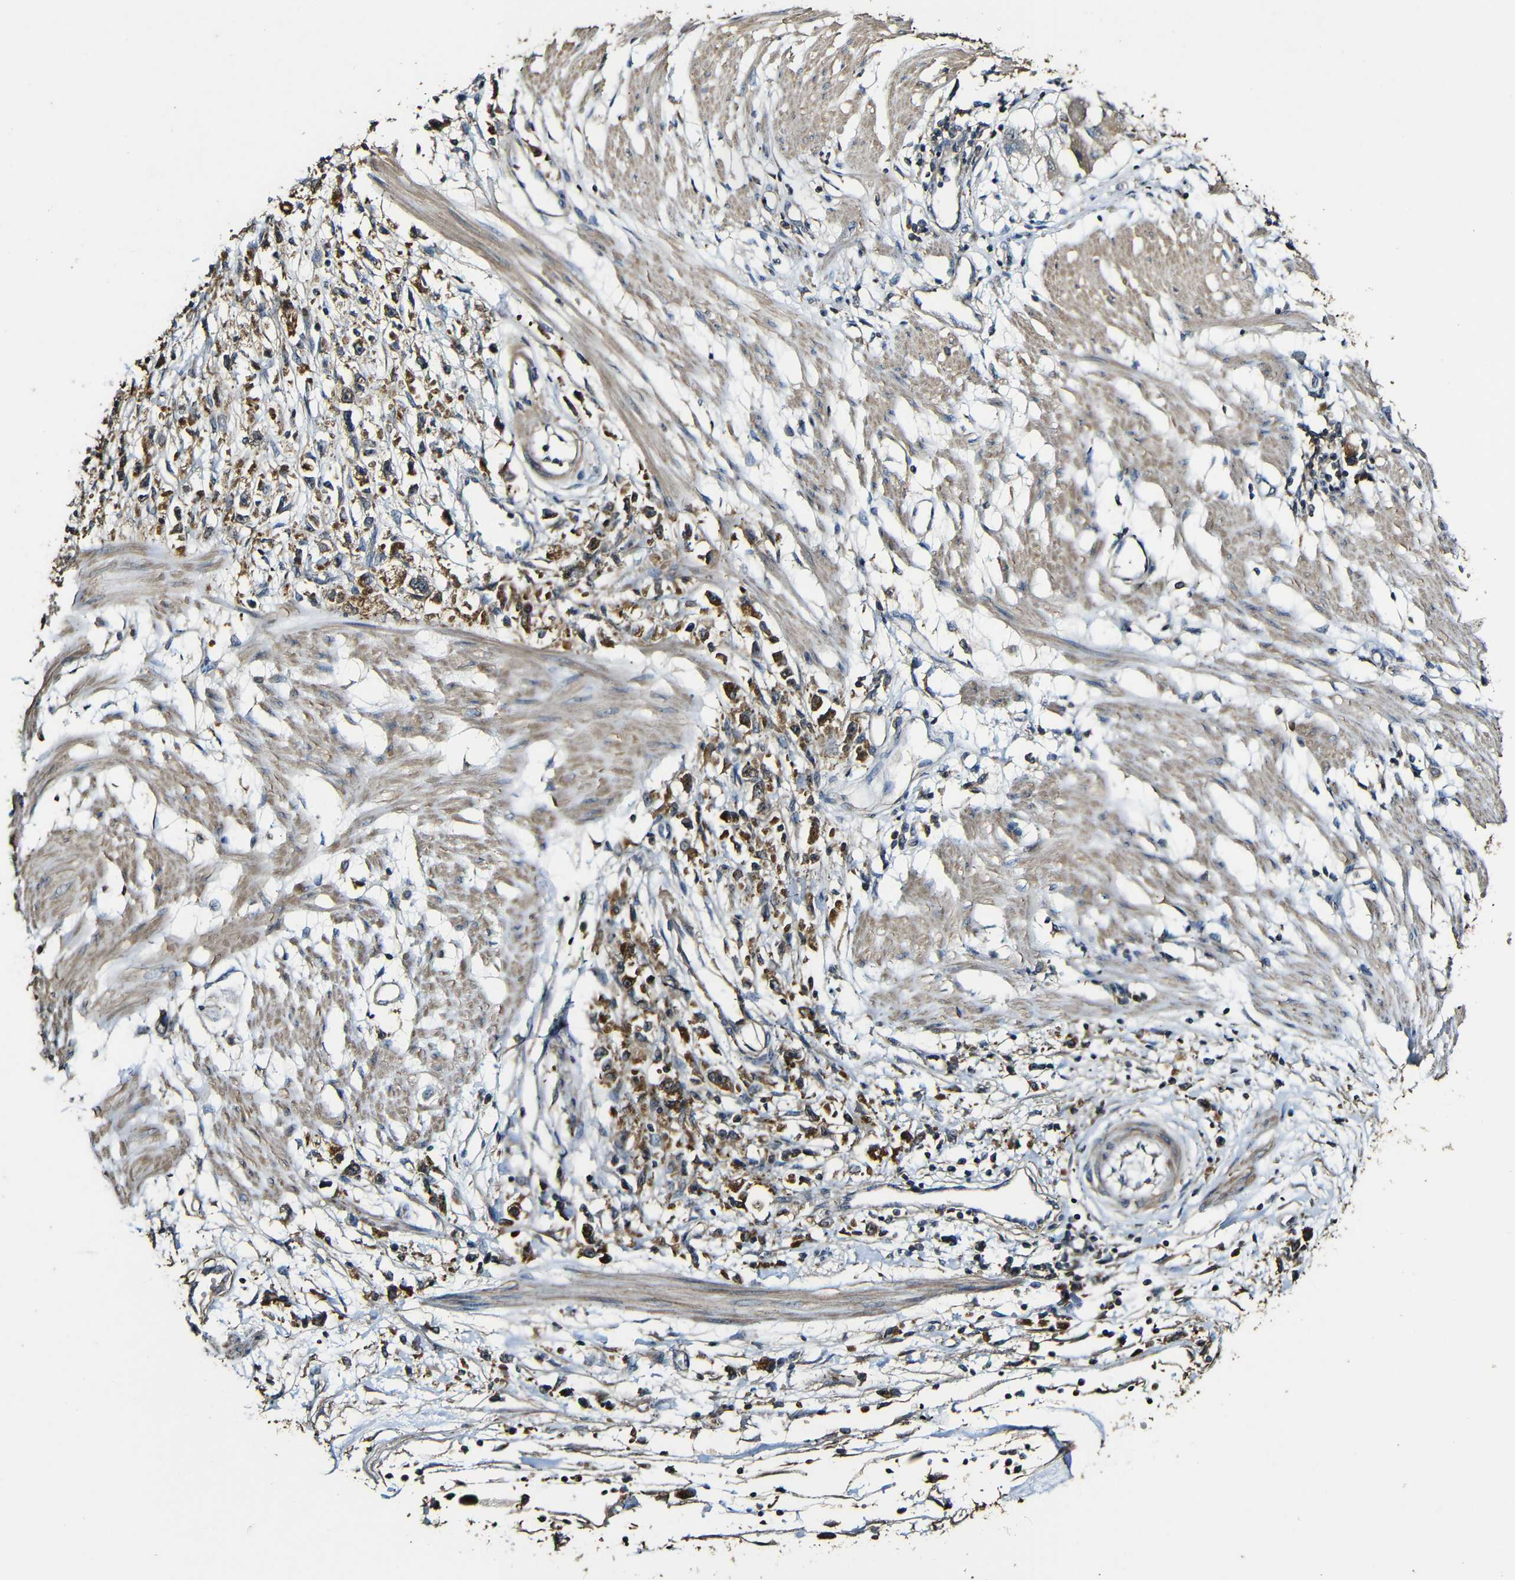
{"staining": {"intensity": "strong", "quantity": ">75%", "location": "cytoplasmic/membranous"}, "tissue": "stomach cancer", "cell_type": "Tumor cells", "image_type": "cancer", "snomed": [{"axis": "morphology", "description": "Adenocarcinoma, NOS"}, {"axis": "topography", "description": "Stomach"}], "caption": "Immunohistochemical staining of stomach adenocarcinoma reveals high levels of strong cytoplasmic/membranous protein positivity in about >75% of tumor cells. The protein is shown in brown color, while the nuclei are stained blue.", "gene": "CASP8", "patient": {"sex": "female", "age": 59}}